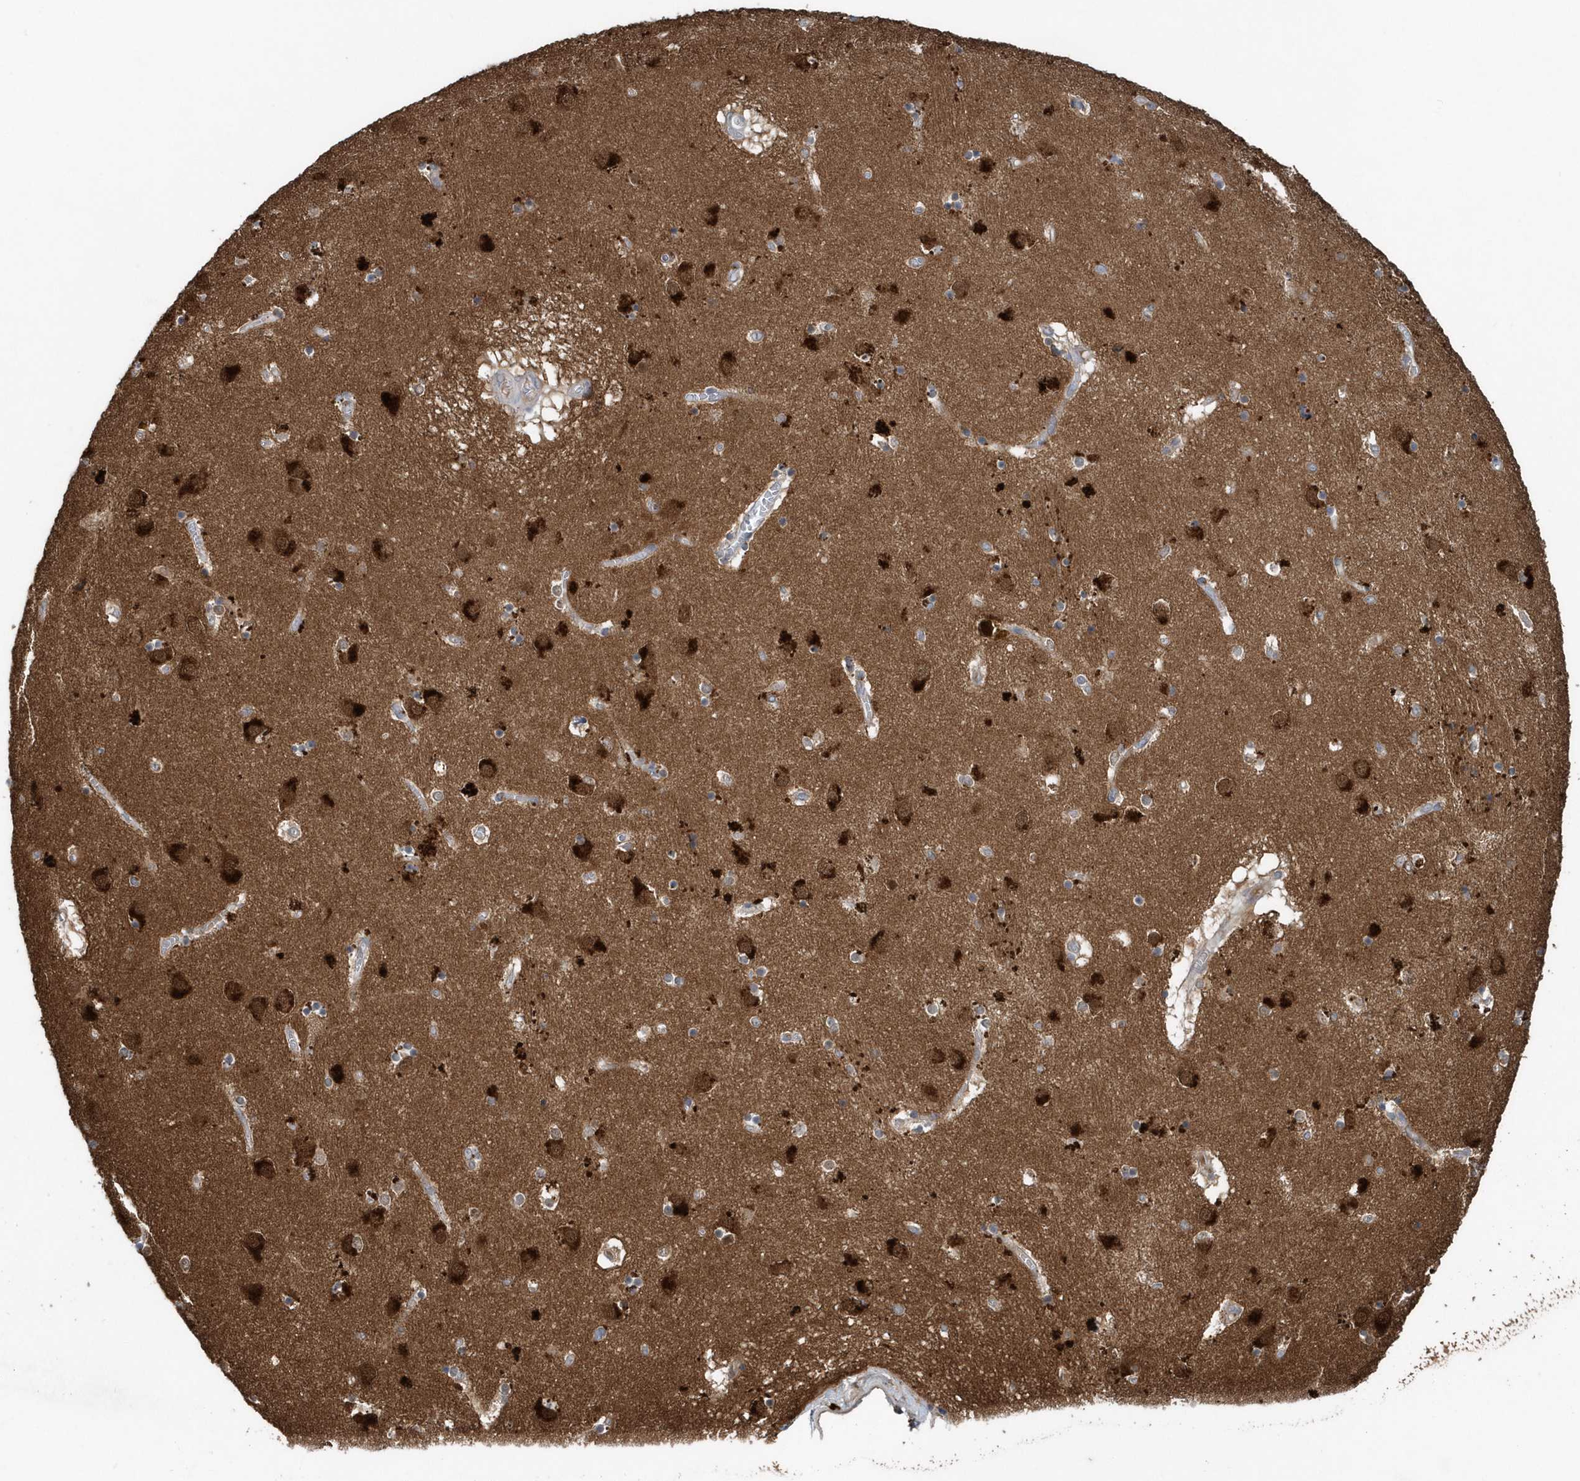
{"staining": {"intensity": "strong", "quantity": "25%-75%", "location": "cytoplasmic/membranous,nuclear"}, "tissue": "caudate", "cell_type": "Glial cells", "image_type": "normal", "snomed": [{"axis": "morphology", "description": "Normal tissue, NOS"}, {"axis": "topography", "description": "Lateral ventricle wall"}], "caption": "Brown immunohistochemical staining in normal human caudate shows strong cytoplasmic/membranous,nuclear expression in approximately 25%-75% of glial cells.", "gene": "PFN2", "patient": {"sex": "male", "age": 70}}